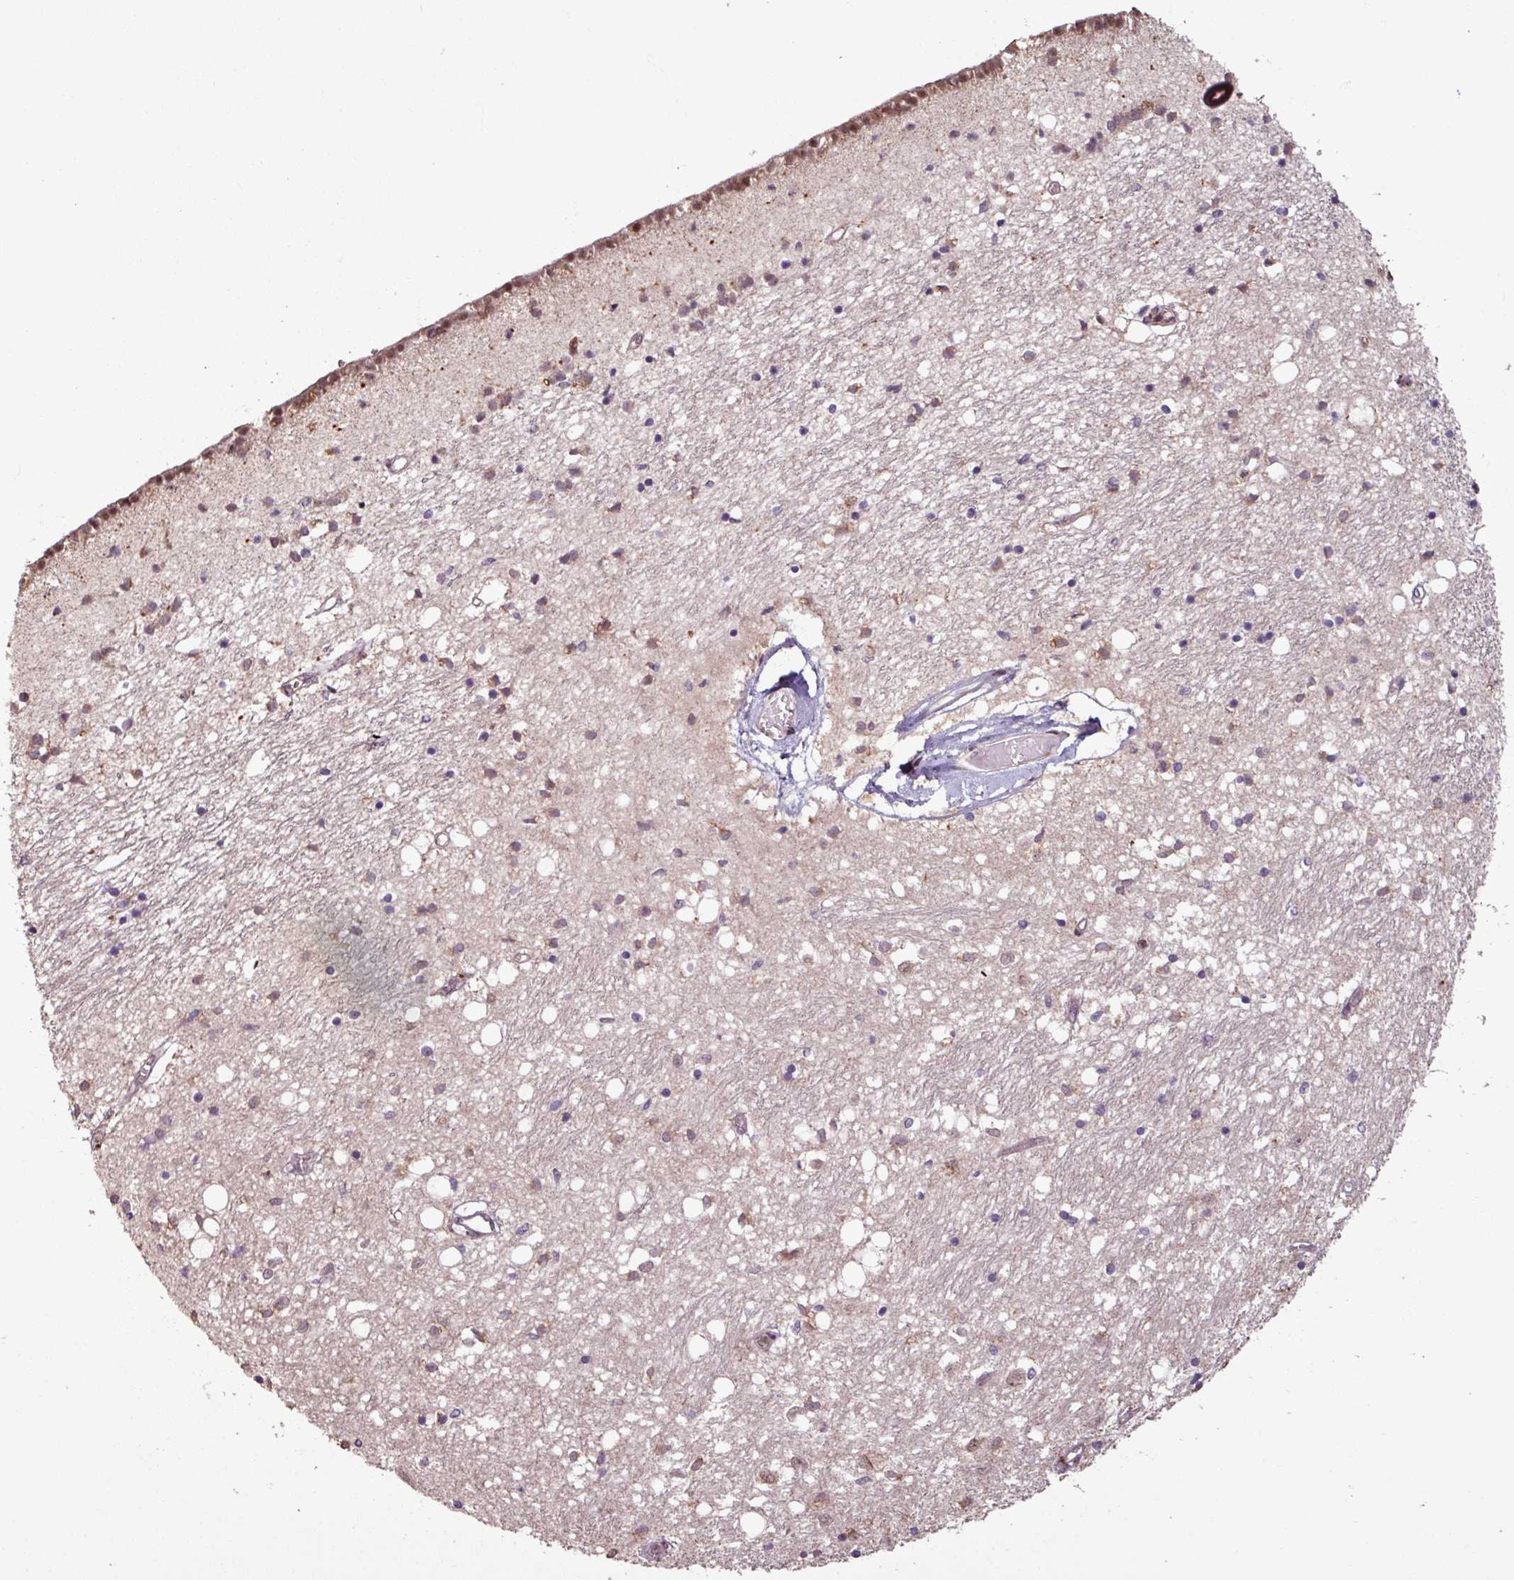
{"staining": {"intensity": "moderate", "quantity": "<25%", "location": "cytoplasmic/membranous"}, "tissue": "caudate", "cell_type": "Glial cells", "image_type": "normal", "snomed": [{"axis": "morphology", "description": "Normal tissue, NOS"}, {"axis": "topography", "description": "Lateral ventricle wall"}], "caption": "An image of human caudate stained for a protein reveals moderate cytoplasmic/membranous brown staining in glial cells.", "gene": "OR6B1", "patient": {"sex": "male", "age": 70}}